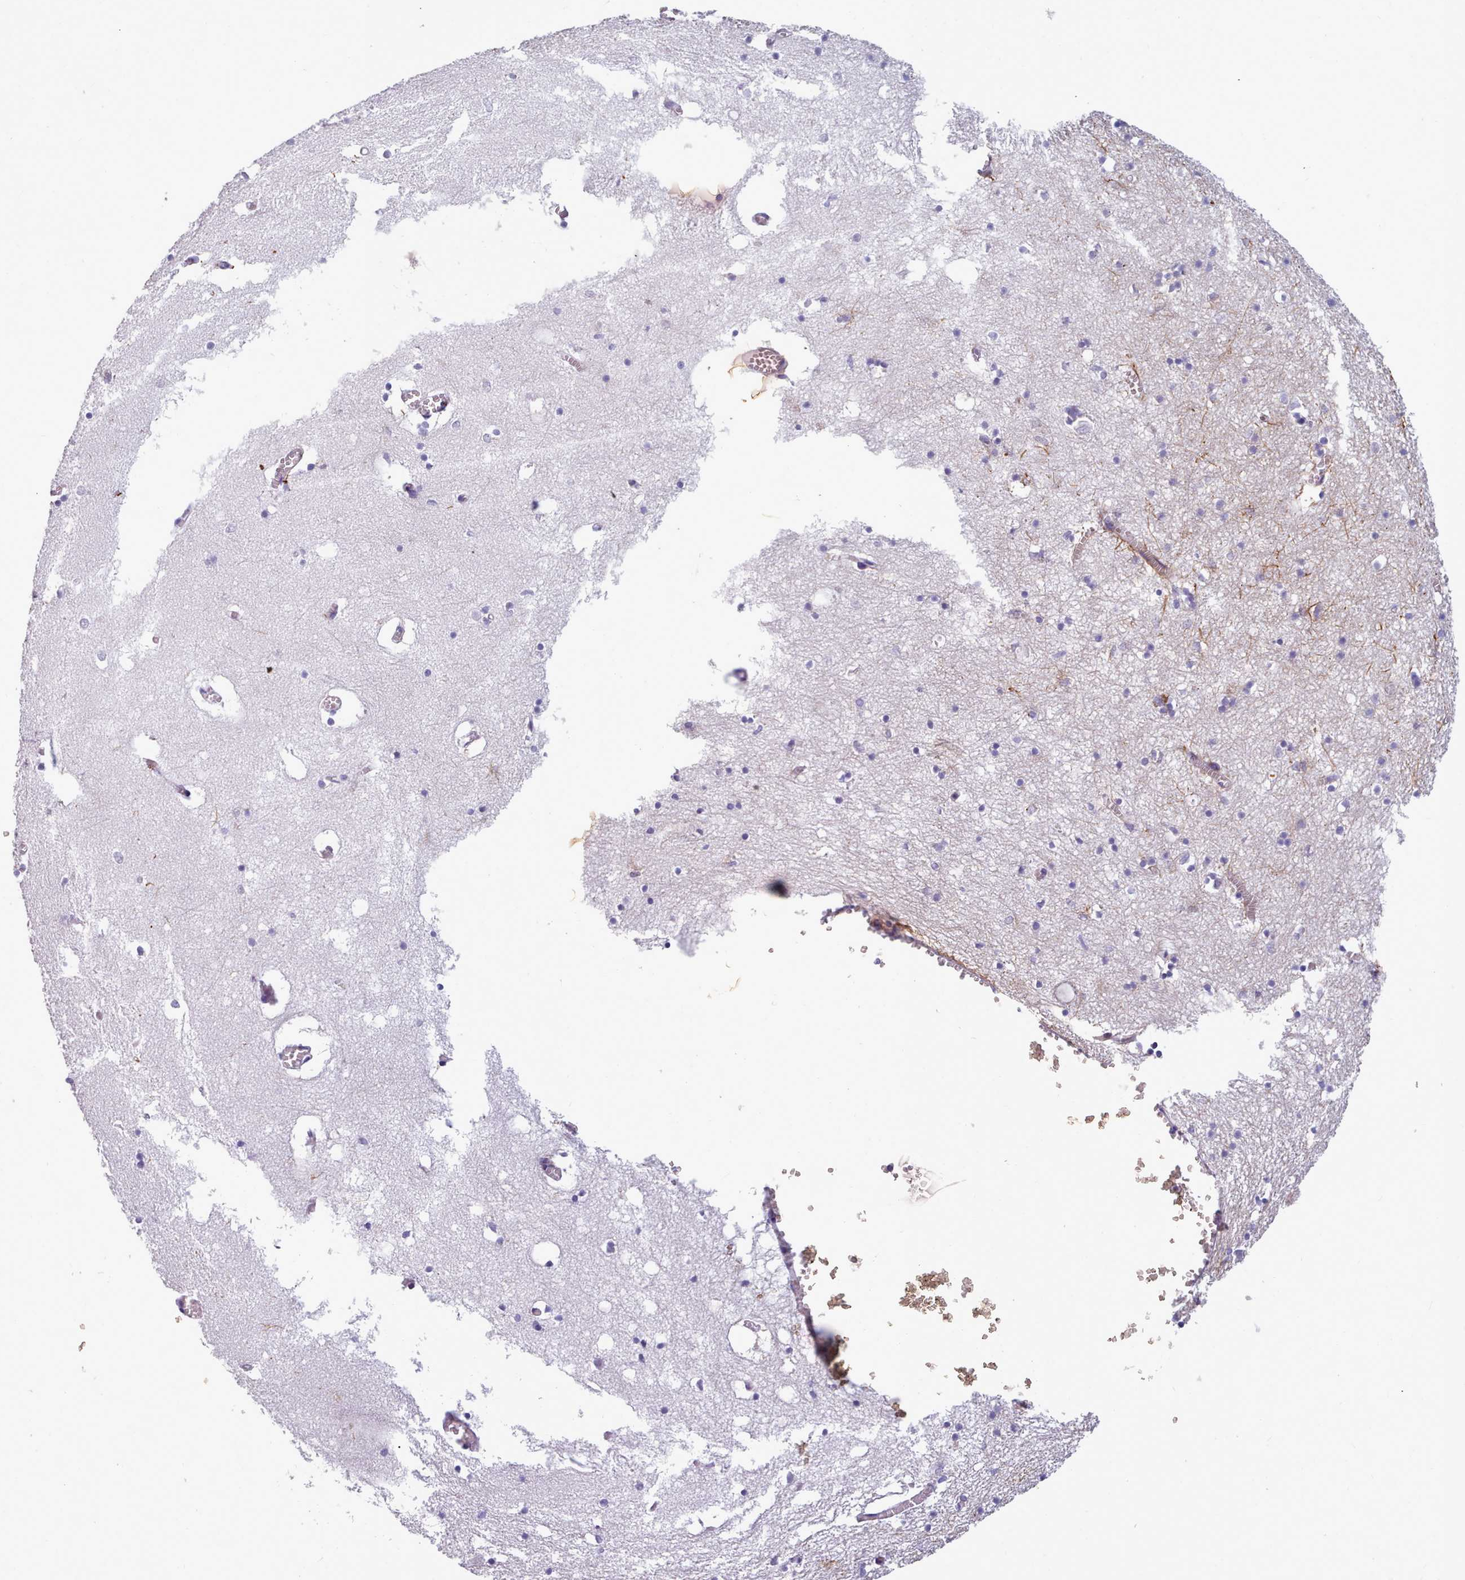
{"staining": {"intensity": "strong", "quantity": "<25%", "location": "cytoplasmic/membranous"}, "tissue": "hippocampus", "cell_type": "Glial cells", "image_type": "normal", "snomed": [{"axis": "morphology", "description": "Normal tissue, NOS"}, {"axis": "topography", "description": "Hippocampus"}], "caption": "This micrograph demonstrates normal hippocampus stained with immunohistochemistry to label a protein in brown. The cytoplasmic/membranous of glial cells show strong positivity for the protein. Nuclei are counter-stained blue.", "gene": "NKX1", "patient": {"sex": "male", "age": 70}}